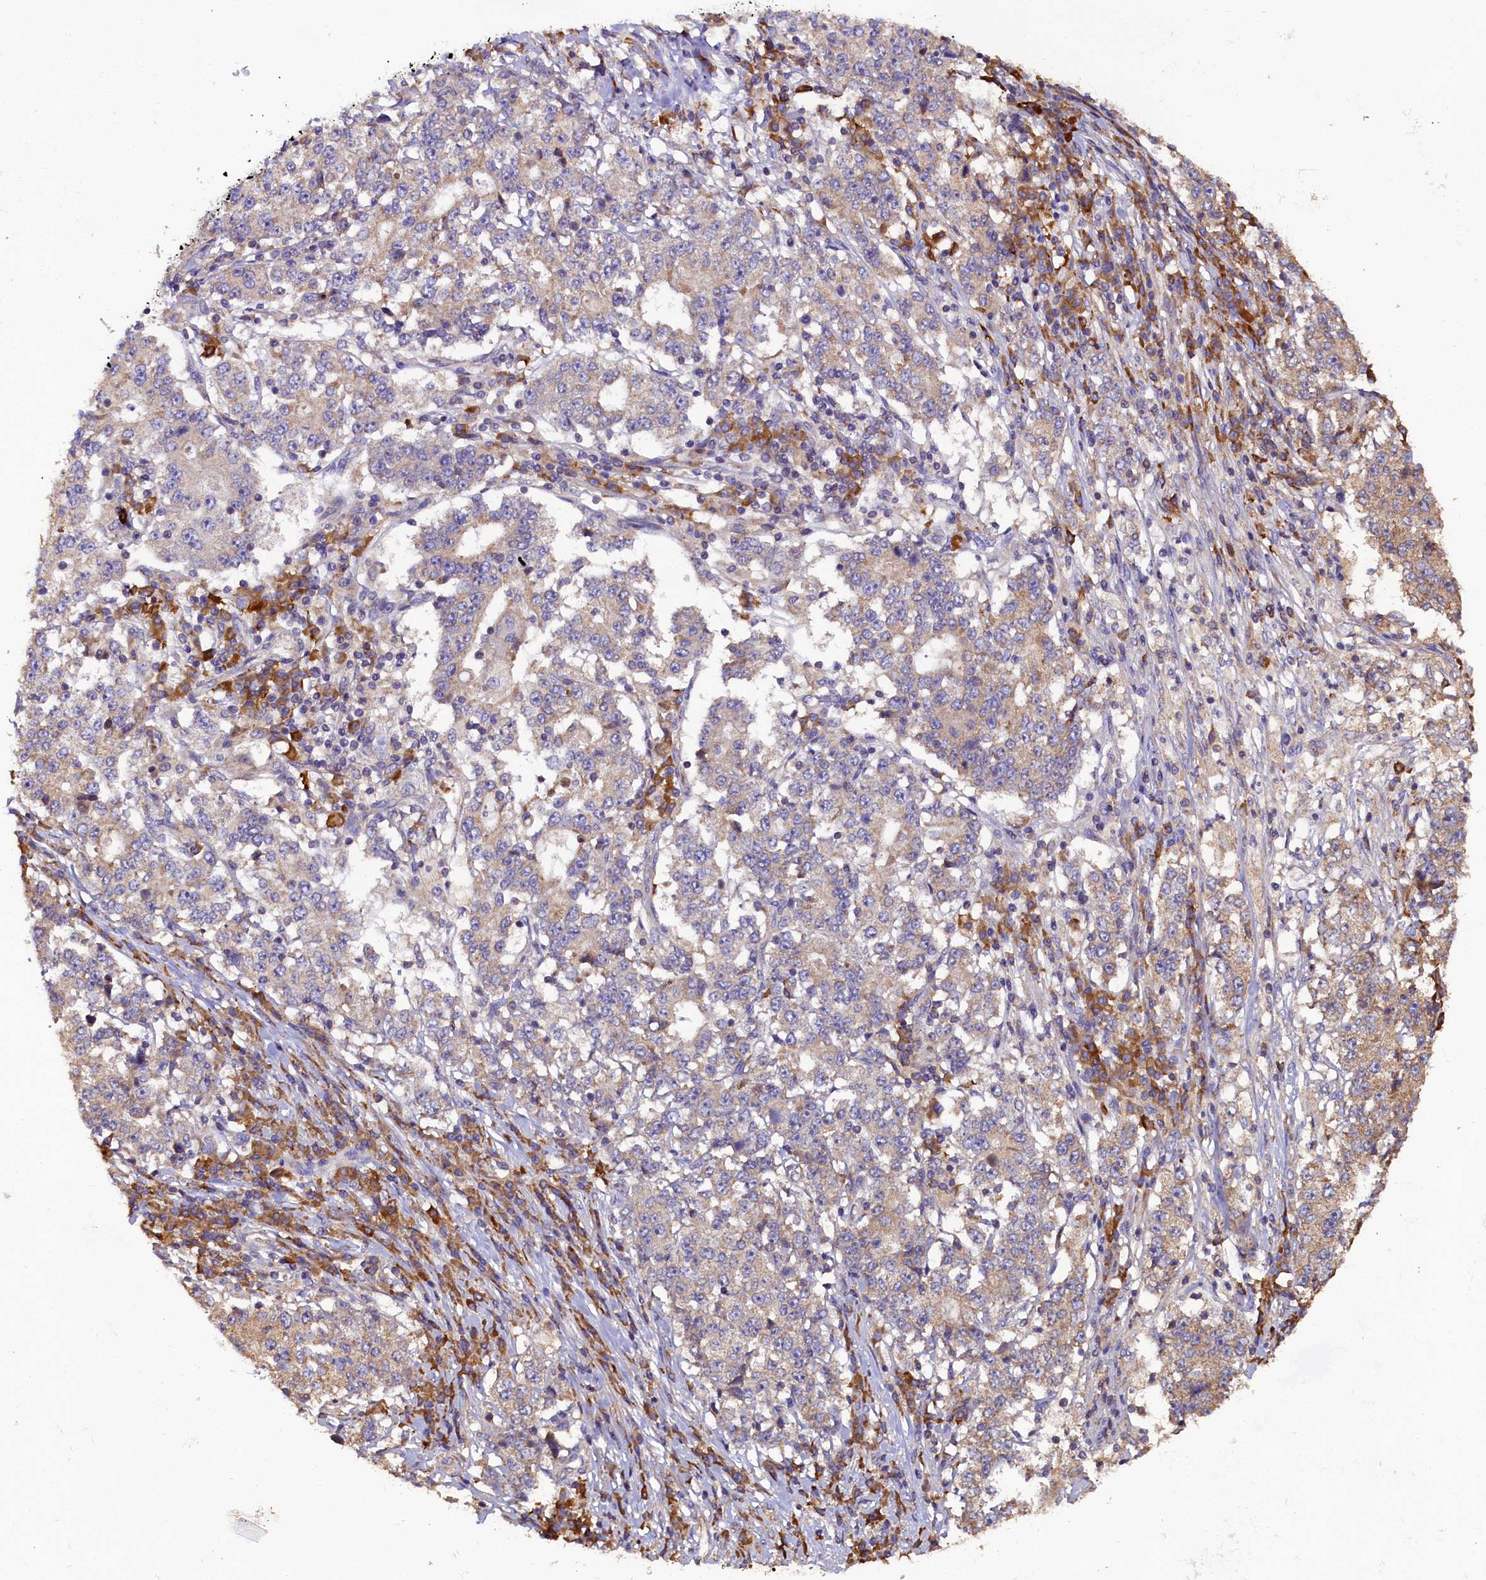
{"staining": {"intensity": "weak", "quantity": "<25%", "location": "cytoplasmic/membranous"}, "tissue": "stomach cancer", "cell_type": "Tumor cells", "image_type": "cancer", "snomed": [{"axis": "morphology", "description": "Adenocarcinoma, NOS"}, {"axis": "topography", "description": "Stomach"}], "caption": "Immunohistochemistry (IHC) histopathology image of neoplastic tissue: stomach adenocarcinoma stained with DAB displays no significant protein expression in tumor cells. Nuclei are stained in blue.", "gene": "ENKD1", "patient": {"sex": "male", "age": 59}}